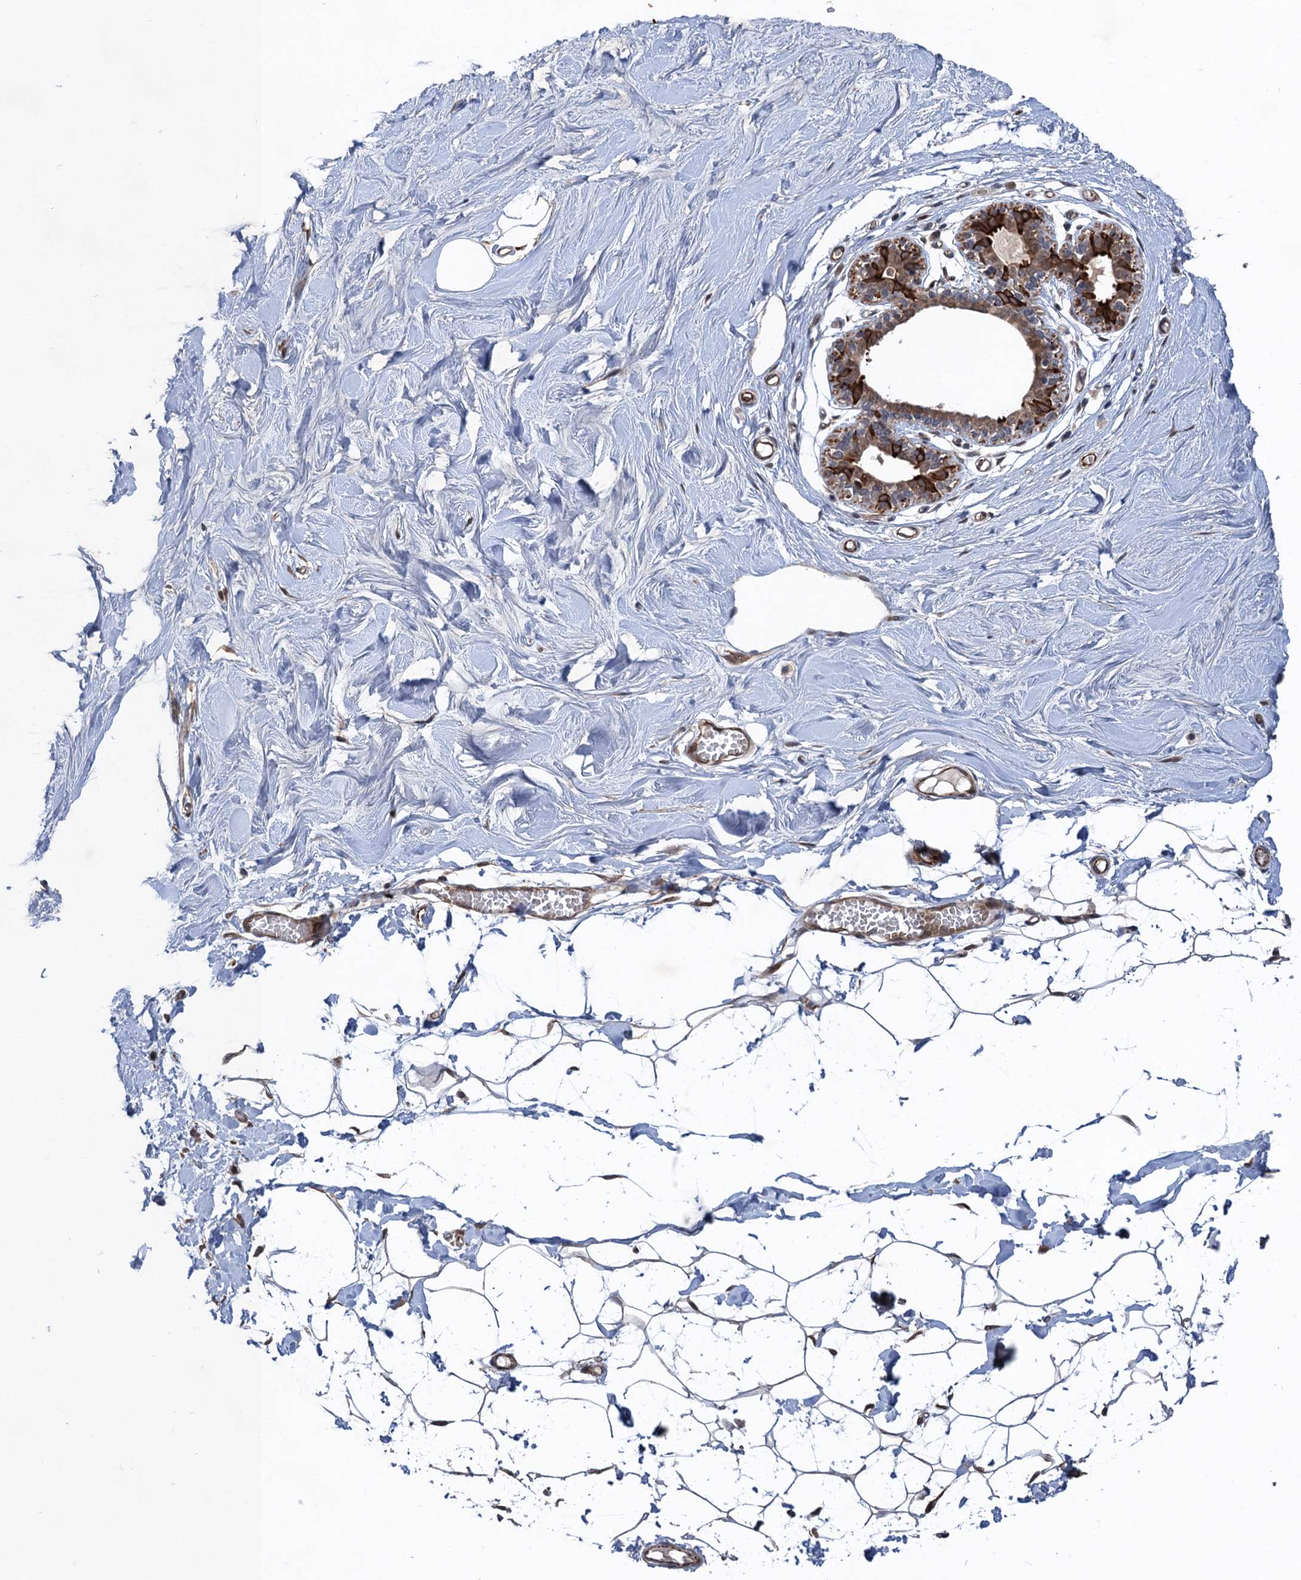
{"staining": {"intensity": "moderate", "quantity": "<25%", "location": "cytoplasmic/membranous"}, "tissue": "breast", "cell_type": "Adipocytes", "image_type": "normal", "snomed": [{"axis": "morphology", "description": "Normal tissue, NOS"}, {"axis": "topography", "description": "Breast"}], "caption": "This image demonstrates normal breast stained with immunohistochemistry to label a protein in brown. The cytoplasmic/membranous of adipocytes show moderate positivity for the protein. Nuclei are counter-stained blue.", "gene": "TTC31", "patient": {"sex": "female", "age": 27}}